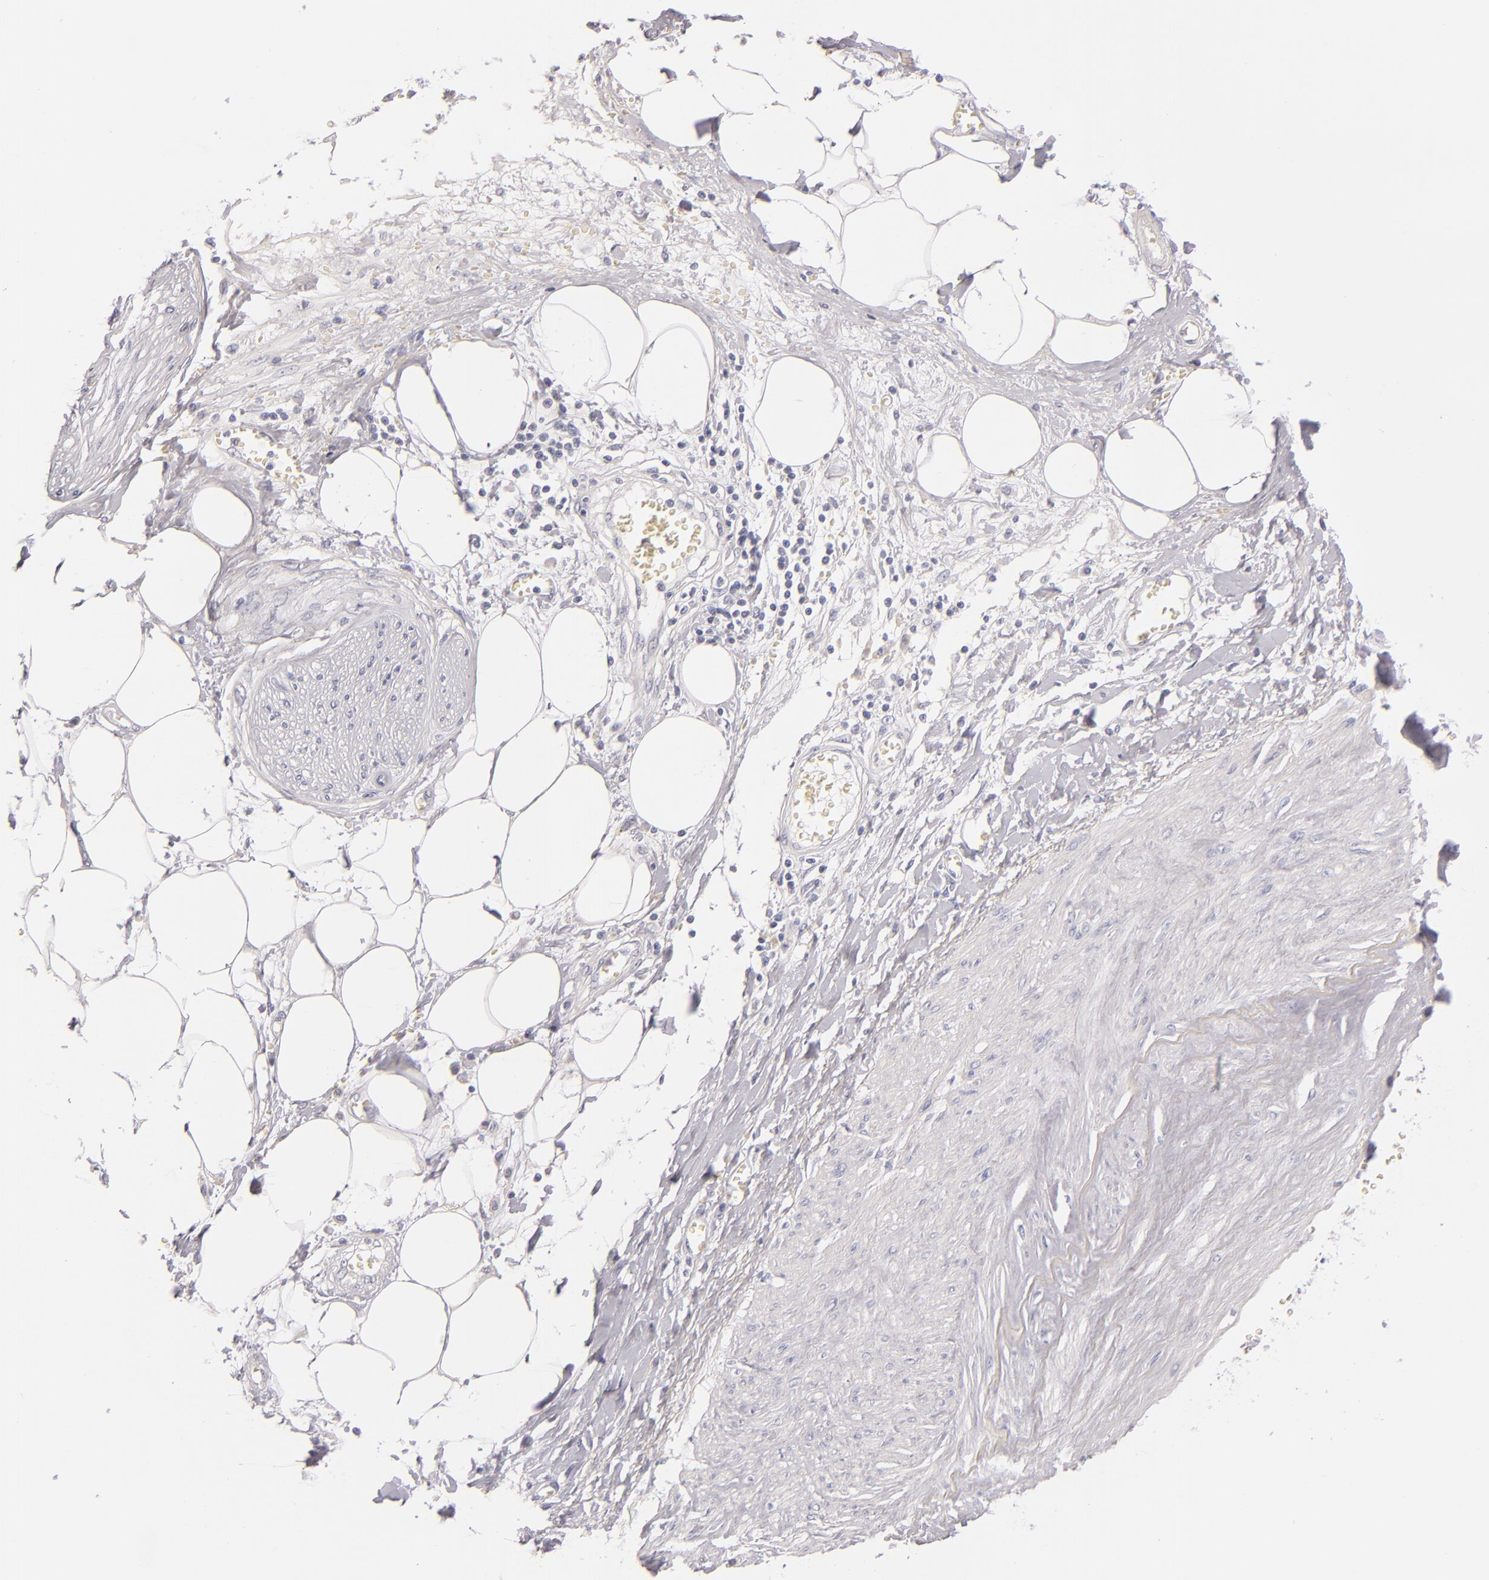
{"staining": {"intensity": "negative", "quantity": "none", "location": "none"}, "tissue": "pancreatic cancer", "cell_type": "Tumor cells", "image_type": "cancer", "snomed": [{"axis": "morphology", "description": "Adenocarcinoma, NOS"}, {"axis": "topography", "description": "Pancreas"}], "caption": "The photomicrograph shows no staining of tumor cells in pancreatic adenocarcinoma. (Stains: DAB immunohistochemistry (IHC) with hematoxylin counter stain, Microscopy: brightfield microscopy at high magnification).", "gene": "CD207", "patient": {"sex": "female", "age": 70}}